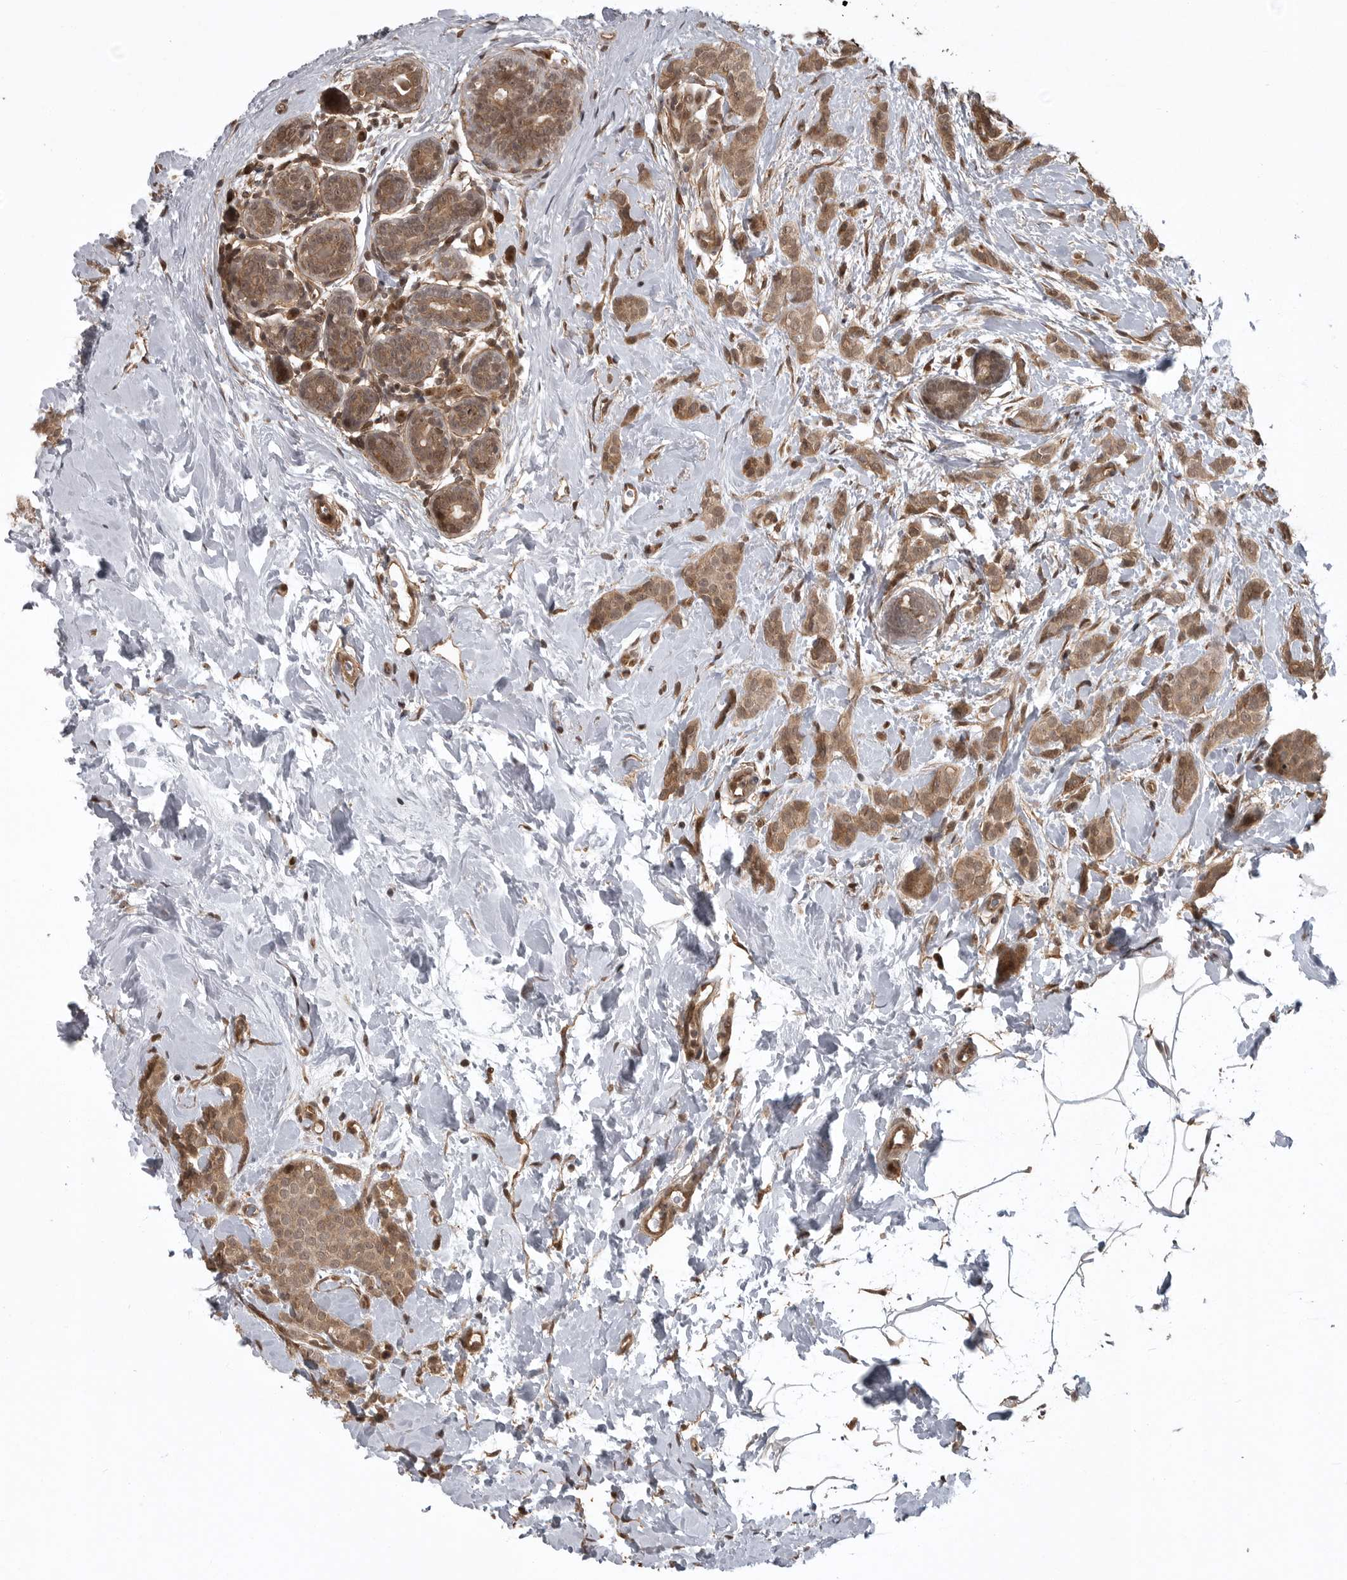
{"staining": {"intensity": "moderate", "quantity": ">75%", "location": "cytoplasmic/membranous"}, "tissue": "breast cancer", "cell_type": "Tumor cells", "image_type": "cancer", "snomed": [{"axis": "morphology", "description": "Lobular carcinoma, in situ"}, {"axis": "morphology", "description": "Lobular carcinoma"}, {"axis": "topography", "description": "Breast"}], "caption": "IHC of breast cancer (lobular carcinoma in situ) reveals medium levels of moderate cytoplasmic/membranous positivity in approximately >75% of tumor cells.", "gene": "DNAJC8", "patient": {"sex": "female", "age": 41}}